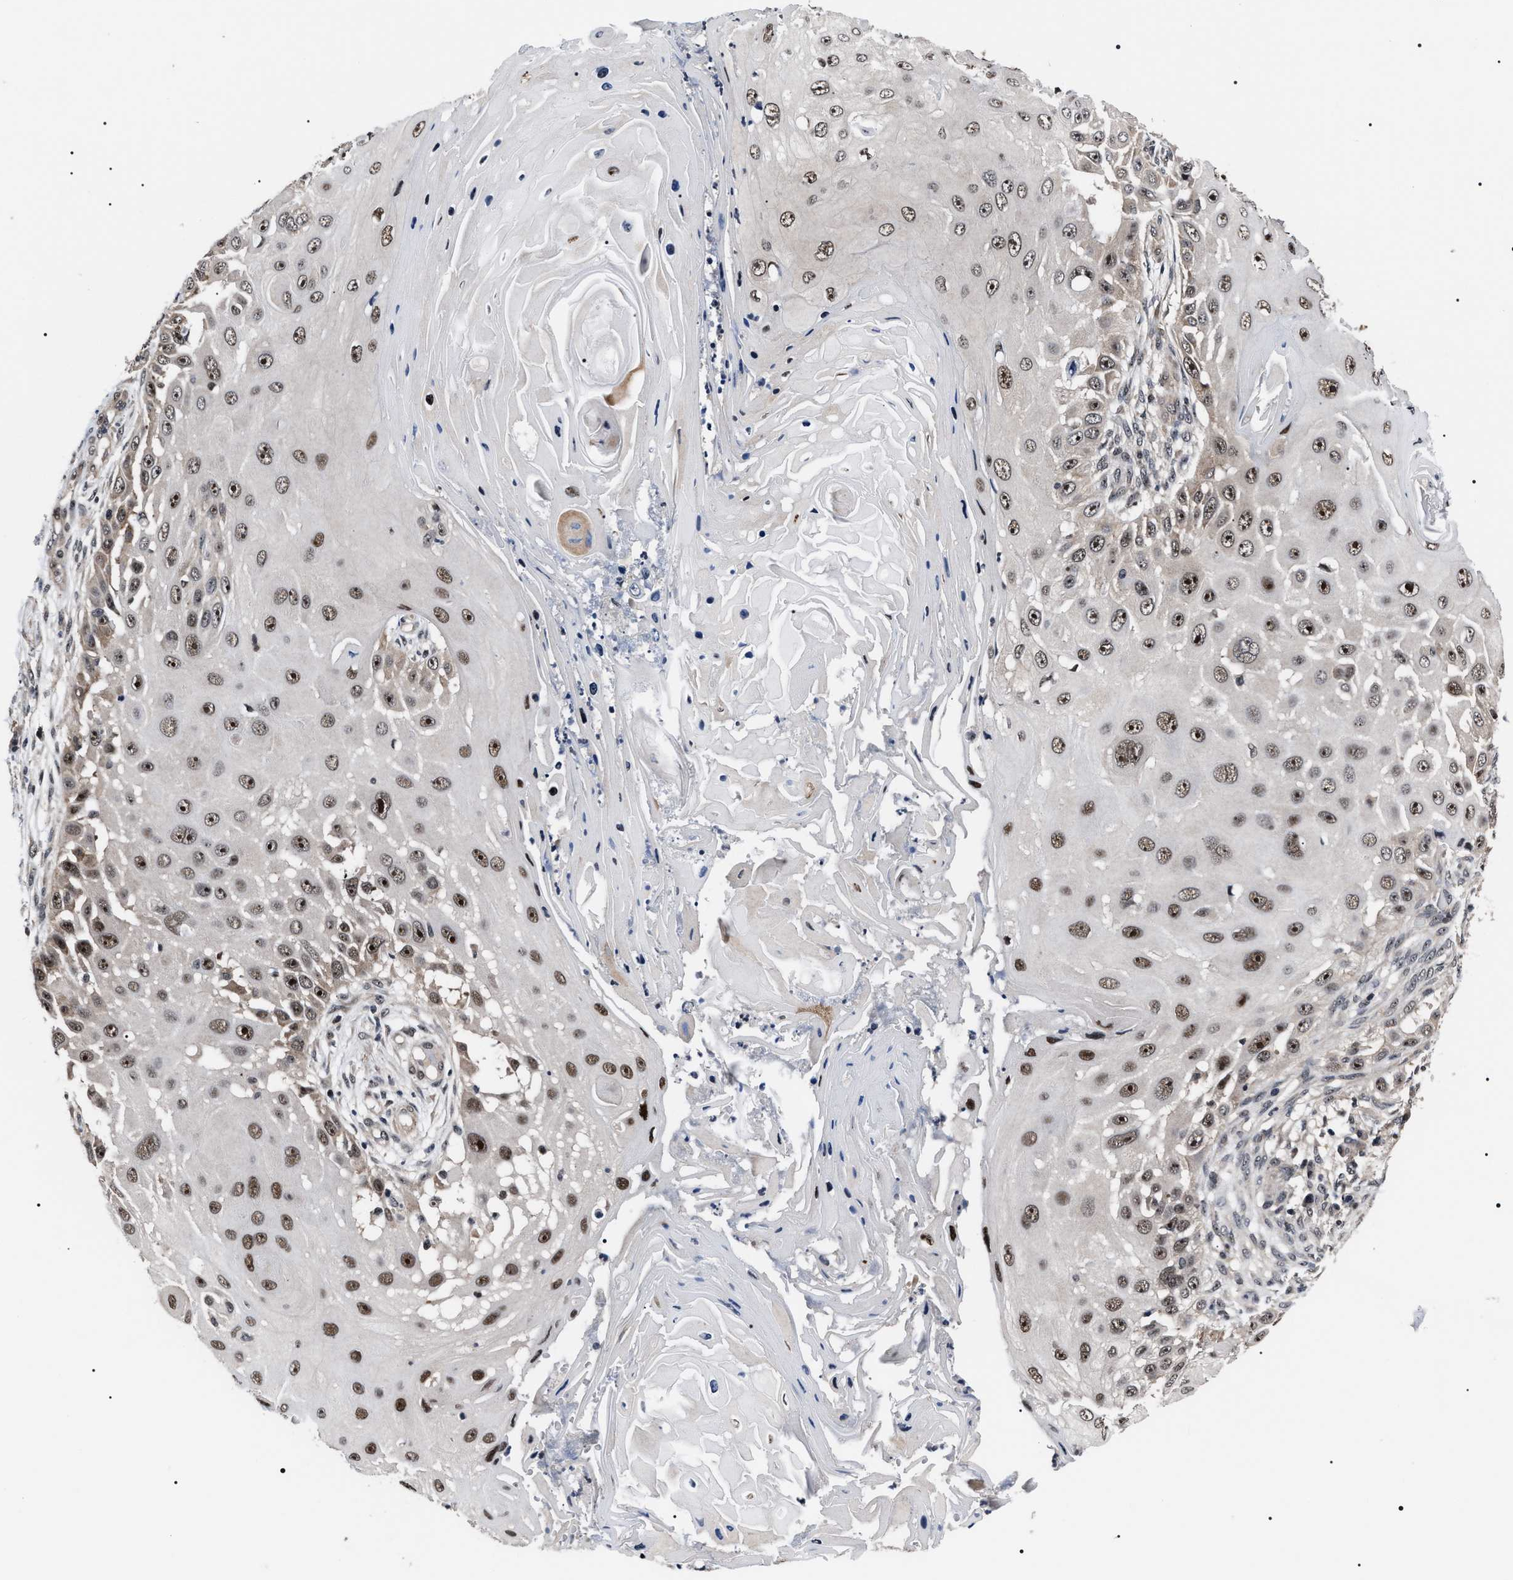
{"staining": {"intensity": "moderate", "quantity": ">75%", "location": "nuclear"}, "tissue": "skin cancer", "cell_type": "Tumor cells", "image_type": "cancer", "snomed": [{"axis": "morphology", "description": "Squamous cell carcinoma, NOS"}, {"axis": "topography", "description": "Skin"}], "caption": "This photomicrograph reveals immunohistochemistry staining of human skin squamous cell carcinoma, with medium moderate nuclear staining in approximately >75% of tumor cells.", "gene": "CSNK2A1", "patient": {"sex": "female", "age": 44}}